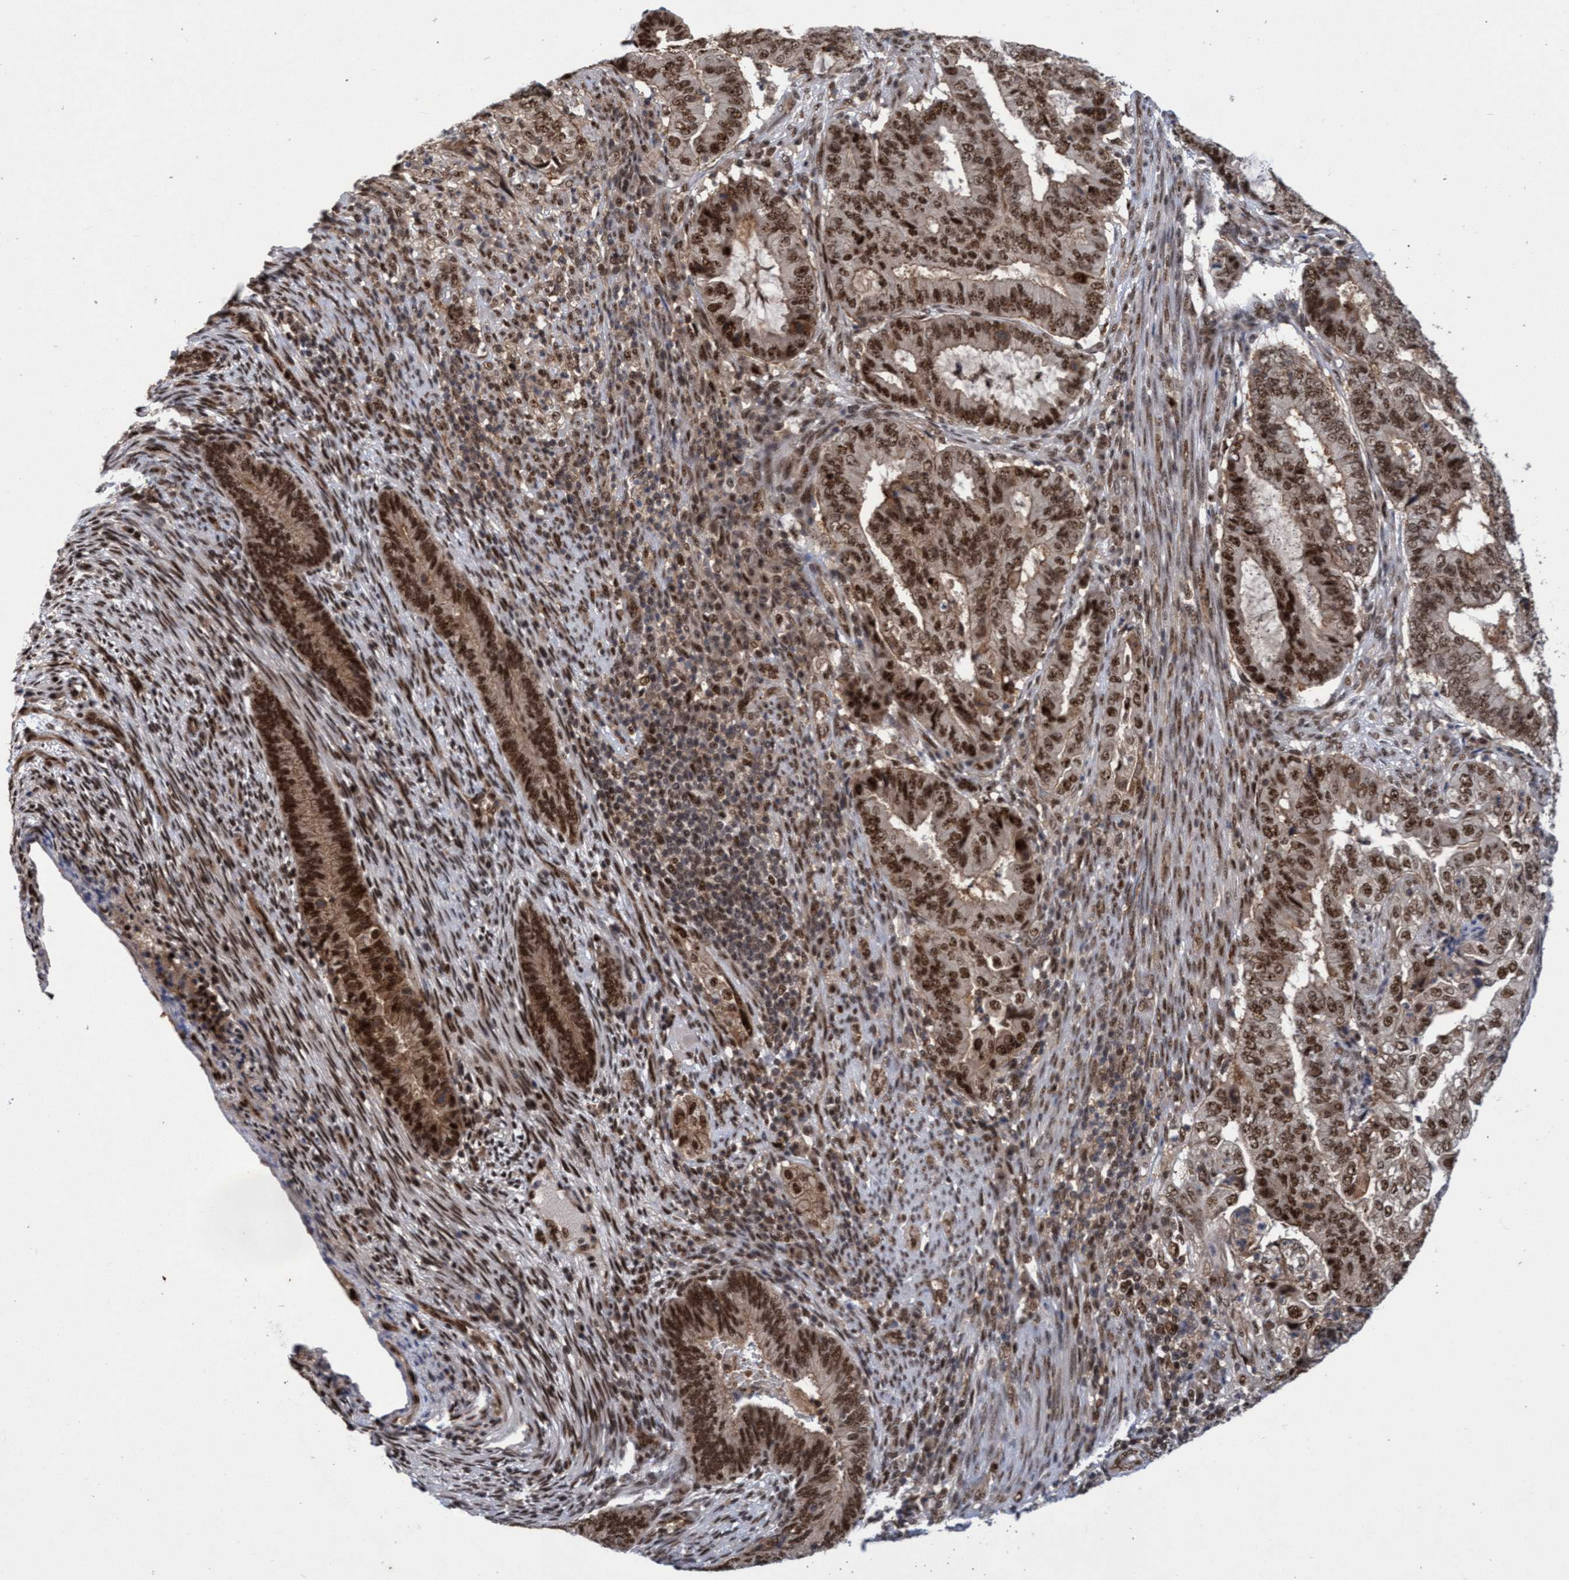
{"staining": {"intensity": "moderate", "quantity": ">75%", "location": "cytoplasmic/membranous,nuclear"}, "tissue": "endometrial cancer", "cell_type": "Tumor cells", "image_type": "cancer", "snomed": [{"axis": "morphology", "description": "Adenocarcinoma, NOS"}, {"axis": "topography", "description": "Endometrium"}], "caption": "About >75% of tumor cells in human endometrial cancer exhibit moderate cytoplasmic/membranous and nuclear protein expression as visualized by brown immunohistochemical staining.", "gene": "GTF2F1", "patient": {"sex": "female", "age": 51}}